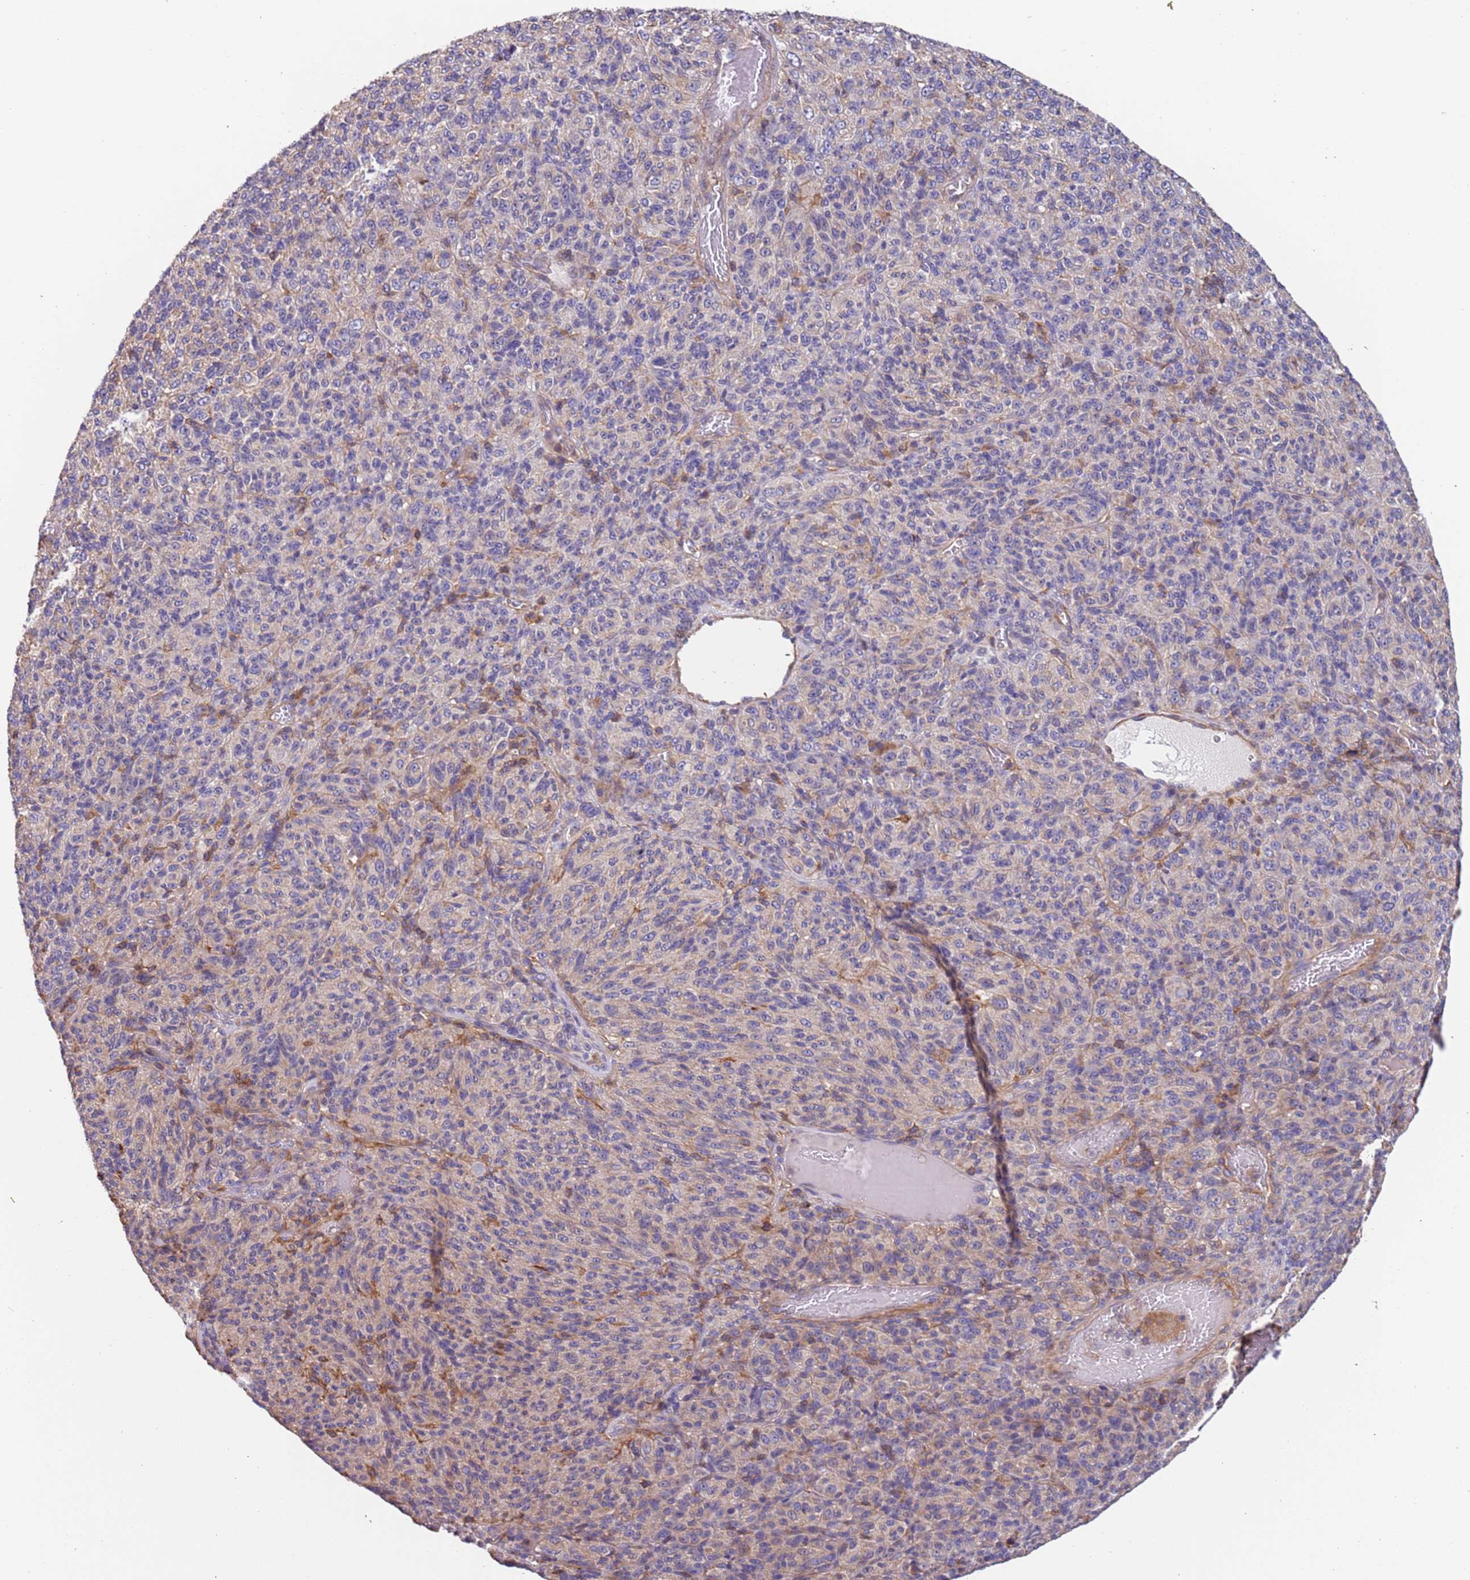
{"staining": {"intensity": "negative", "quantity": "none", "location": "none"}, "tissue": "melanoma", "cell_type": "Tumor cells", "image_type": "cancer", "snomed": [{"axis": "morphology", "description": "Malignant melanoma, Metastatic site"}, {"axis": "topography", "description": "Brain"}], "caption": "An immunohistochemistry (IHC) photomicrograph of malignant melanoma (metastatic site) is shown. There is no staining in tumor cells of malignant melanoma (metastatic site). (DAB (3,3'-diaminobenzidine) immunohistochemistry (IHC) visualized using brightfield microscopy, high magnification).", "gene": "SYT4", "patient": {"sex": "female", "age": 56}}